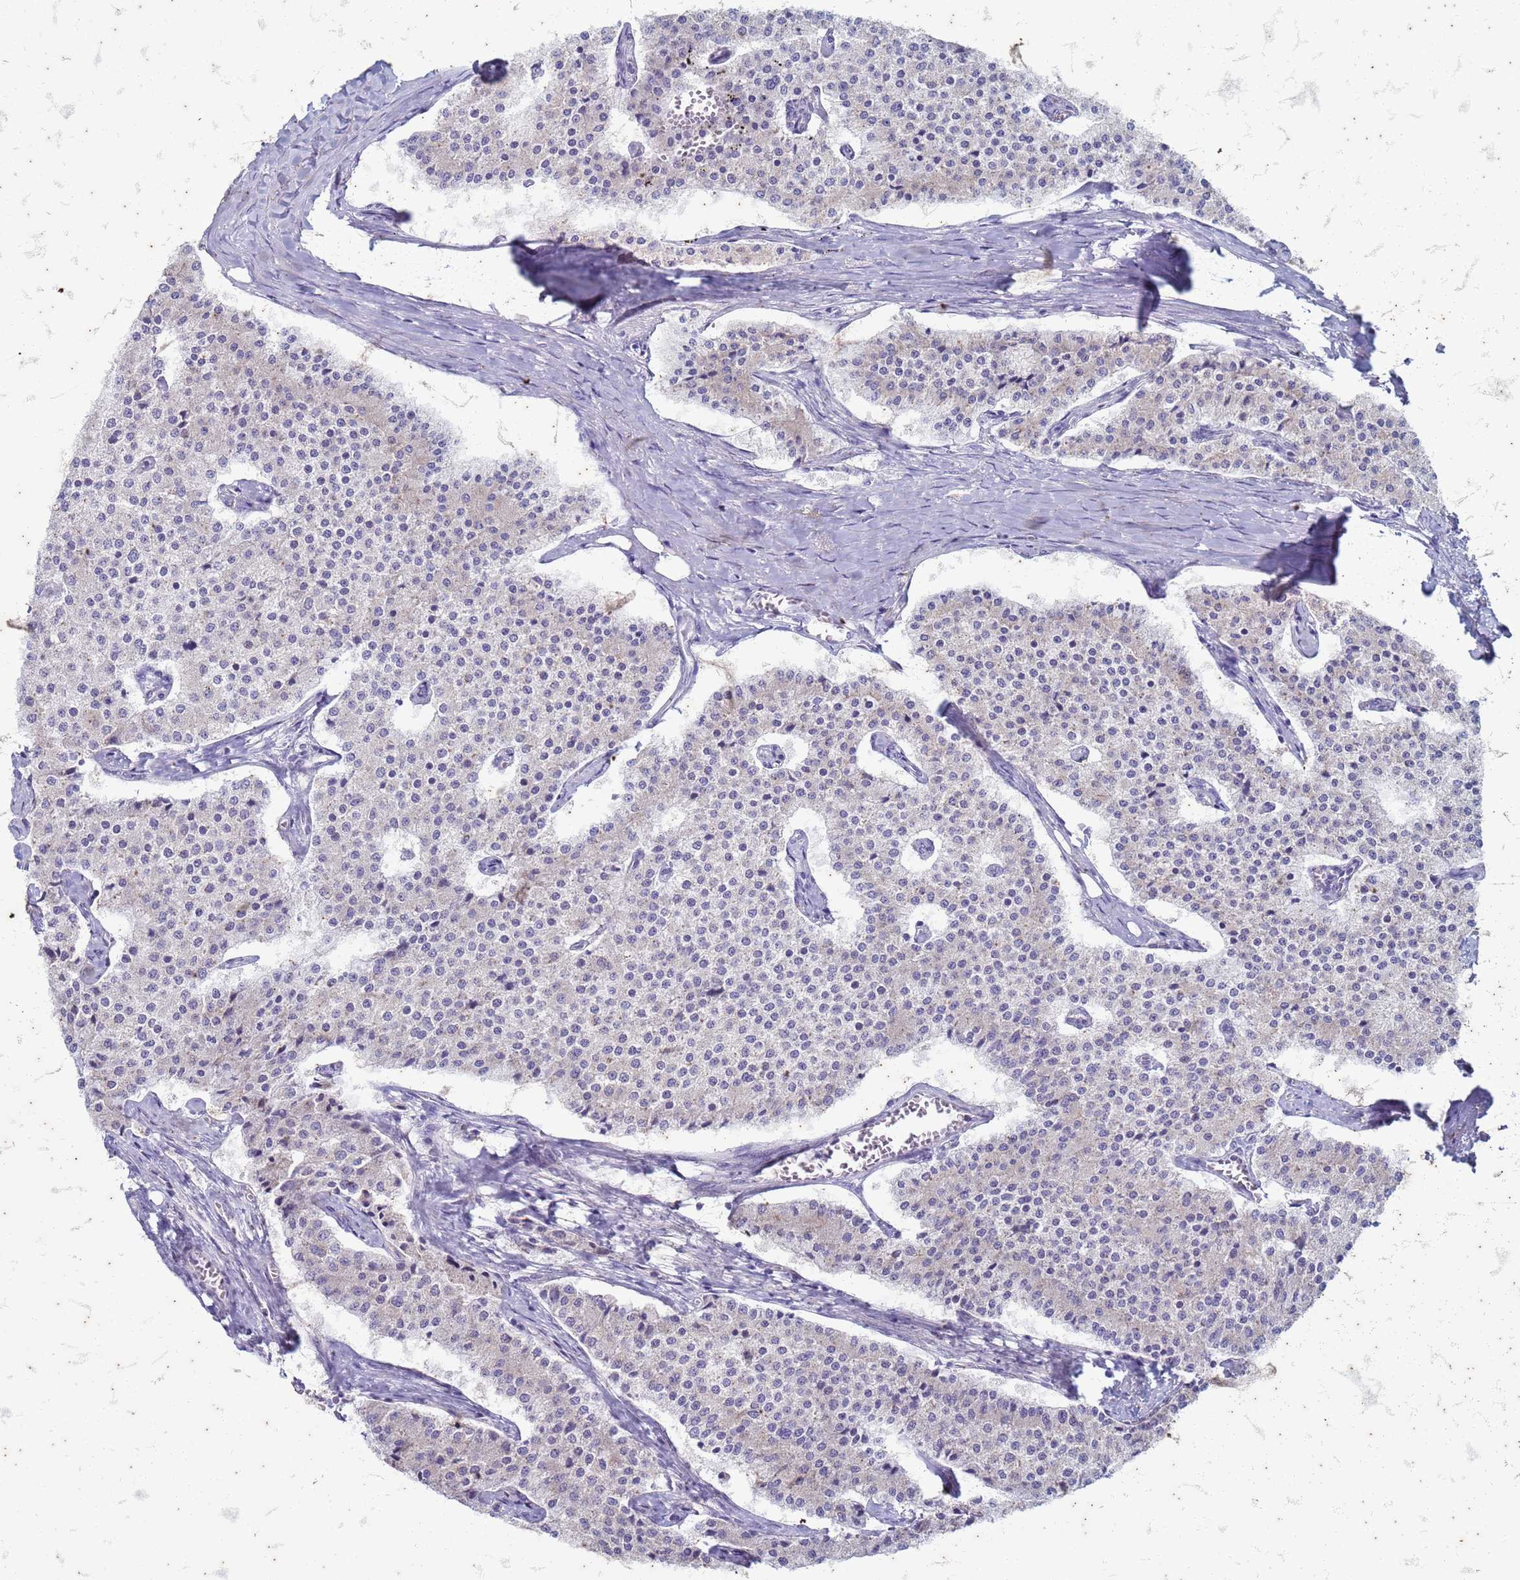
{"staining": {"intensity": "negative", "quantity": "none", "location": "none"}, "tissue": "carcinoid", "cell_type": "Tumor cells", "image_type": "cancer", "snomed": [{"axis": "morphology", "description": "Carcinoid, malignant, NOS"}, {"axis": "topography", "description": "Colon"}], "caption": "The histopathology image reveals no significant staining in tumor cells of carcinoid (malignant).", "gene": "SUCO", "patient": {"sex": "female", "age": 52}}